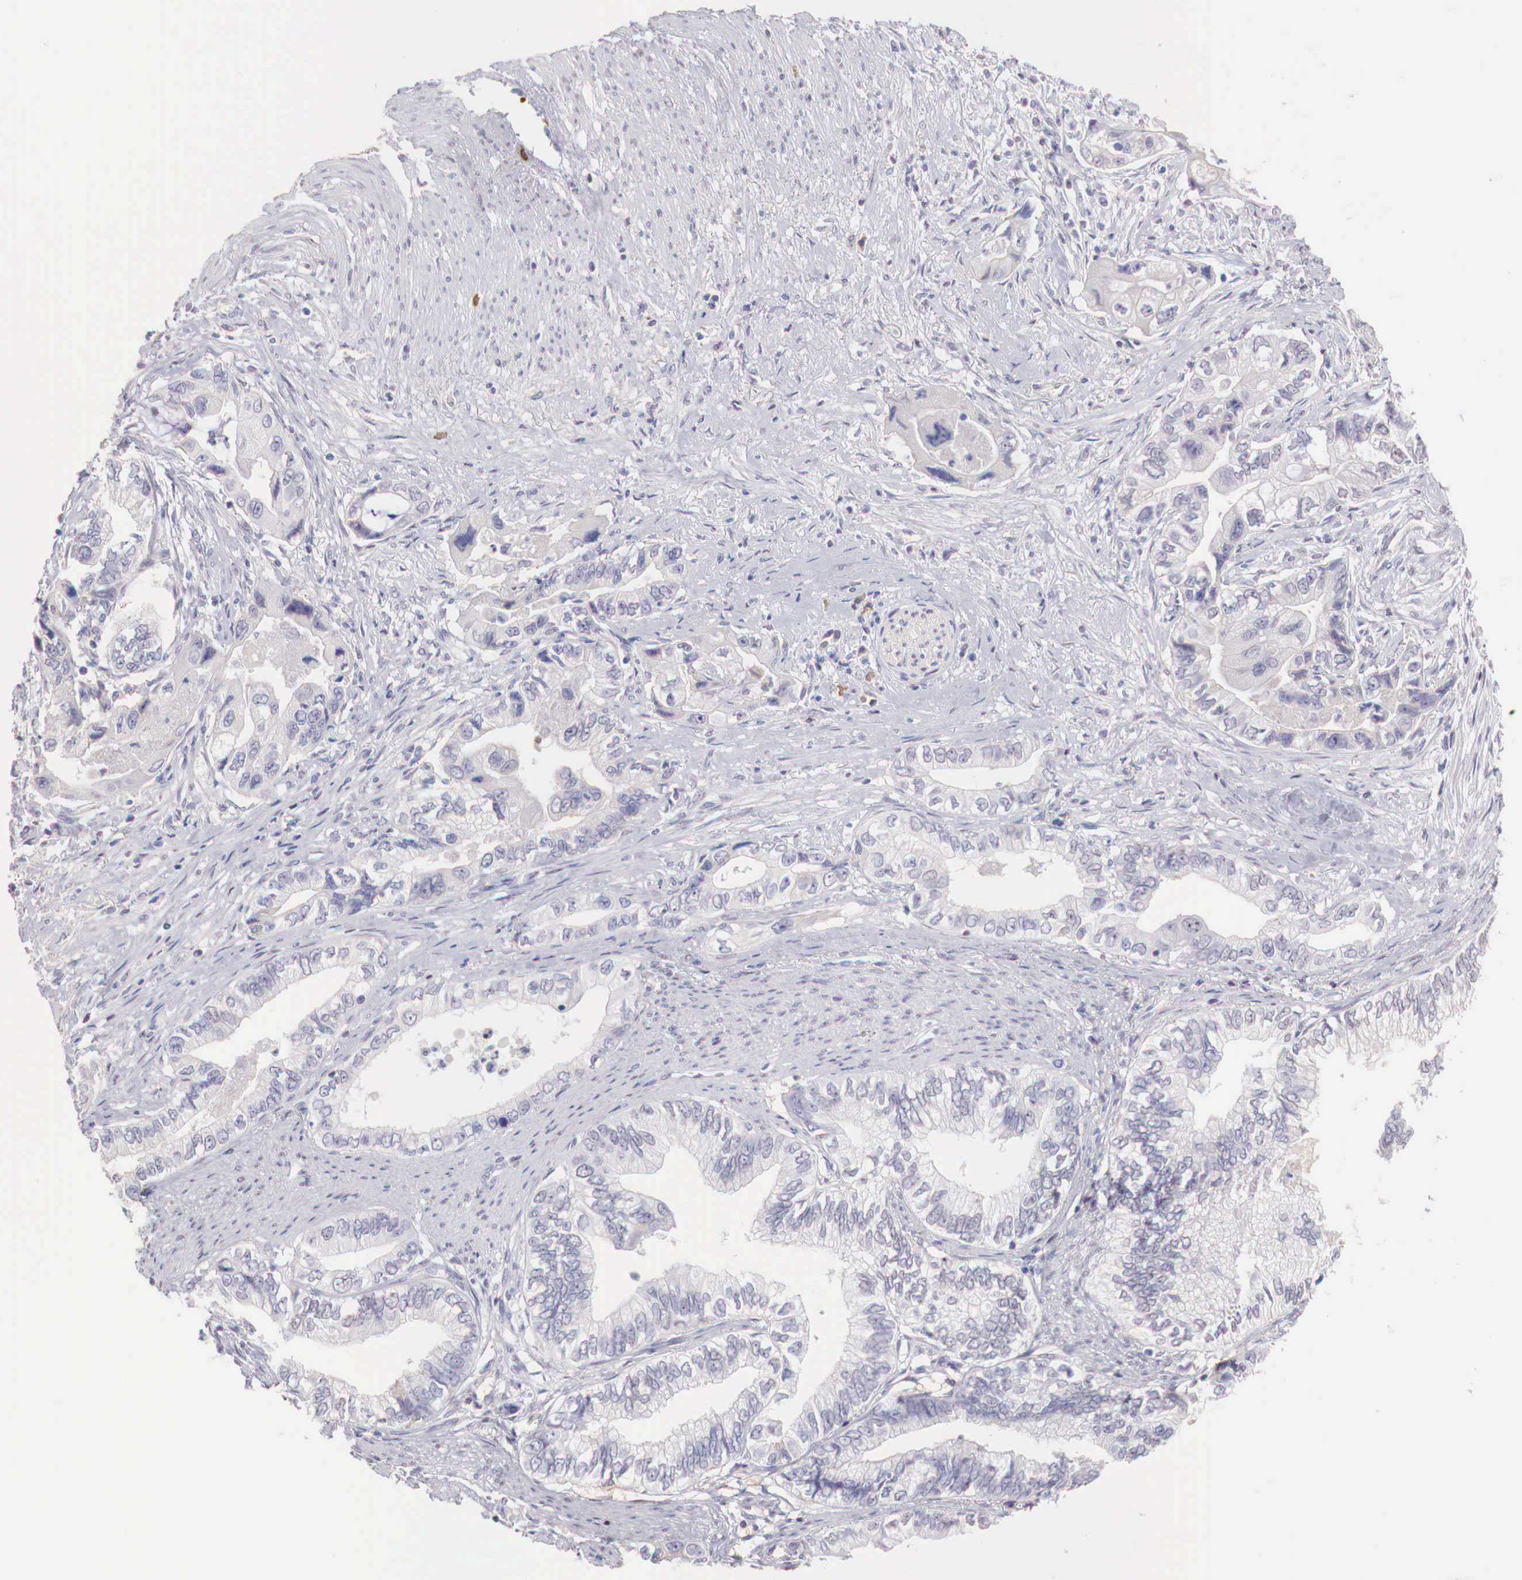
{"staining": {"intensity": "negative", "quantity": "none", "location": "none"}, "tissue": "pancreatic cancer", "cell_type": "Tumor cells", "image_type": "cancer", "snomed": [{"axis": "morphology", "description": "Adenocarcinoma, NOS"}, {"axis": "topography", "description": "Pancreas"}, {"axis": "topography", "description": "Stomach, upper"}], "caption": "An immunohistochemistry histopathology image of pancreatic cancer (adenocarcinoma) is shown. There is no staining in tumor cells of pancreatic cancer (adenocarcinoma). (Stains: DAB (3,3'-diaminobenzidine) IHC with hematoxylin counter stain, Microscopy: brightfield microscopy at high magnification).", "gene": "XPNPEP2", "patient": {"sex": "male", "age": 77}}